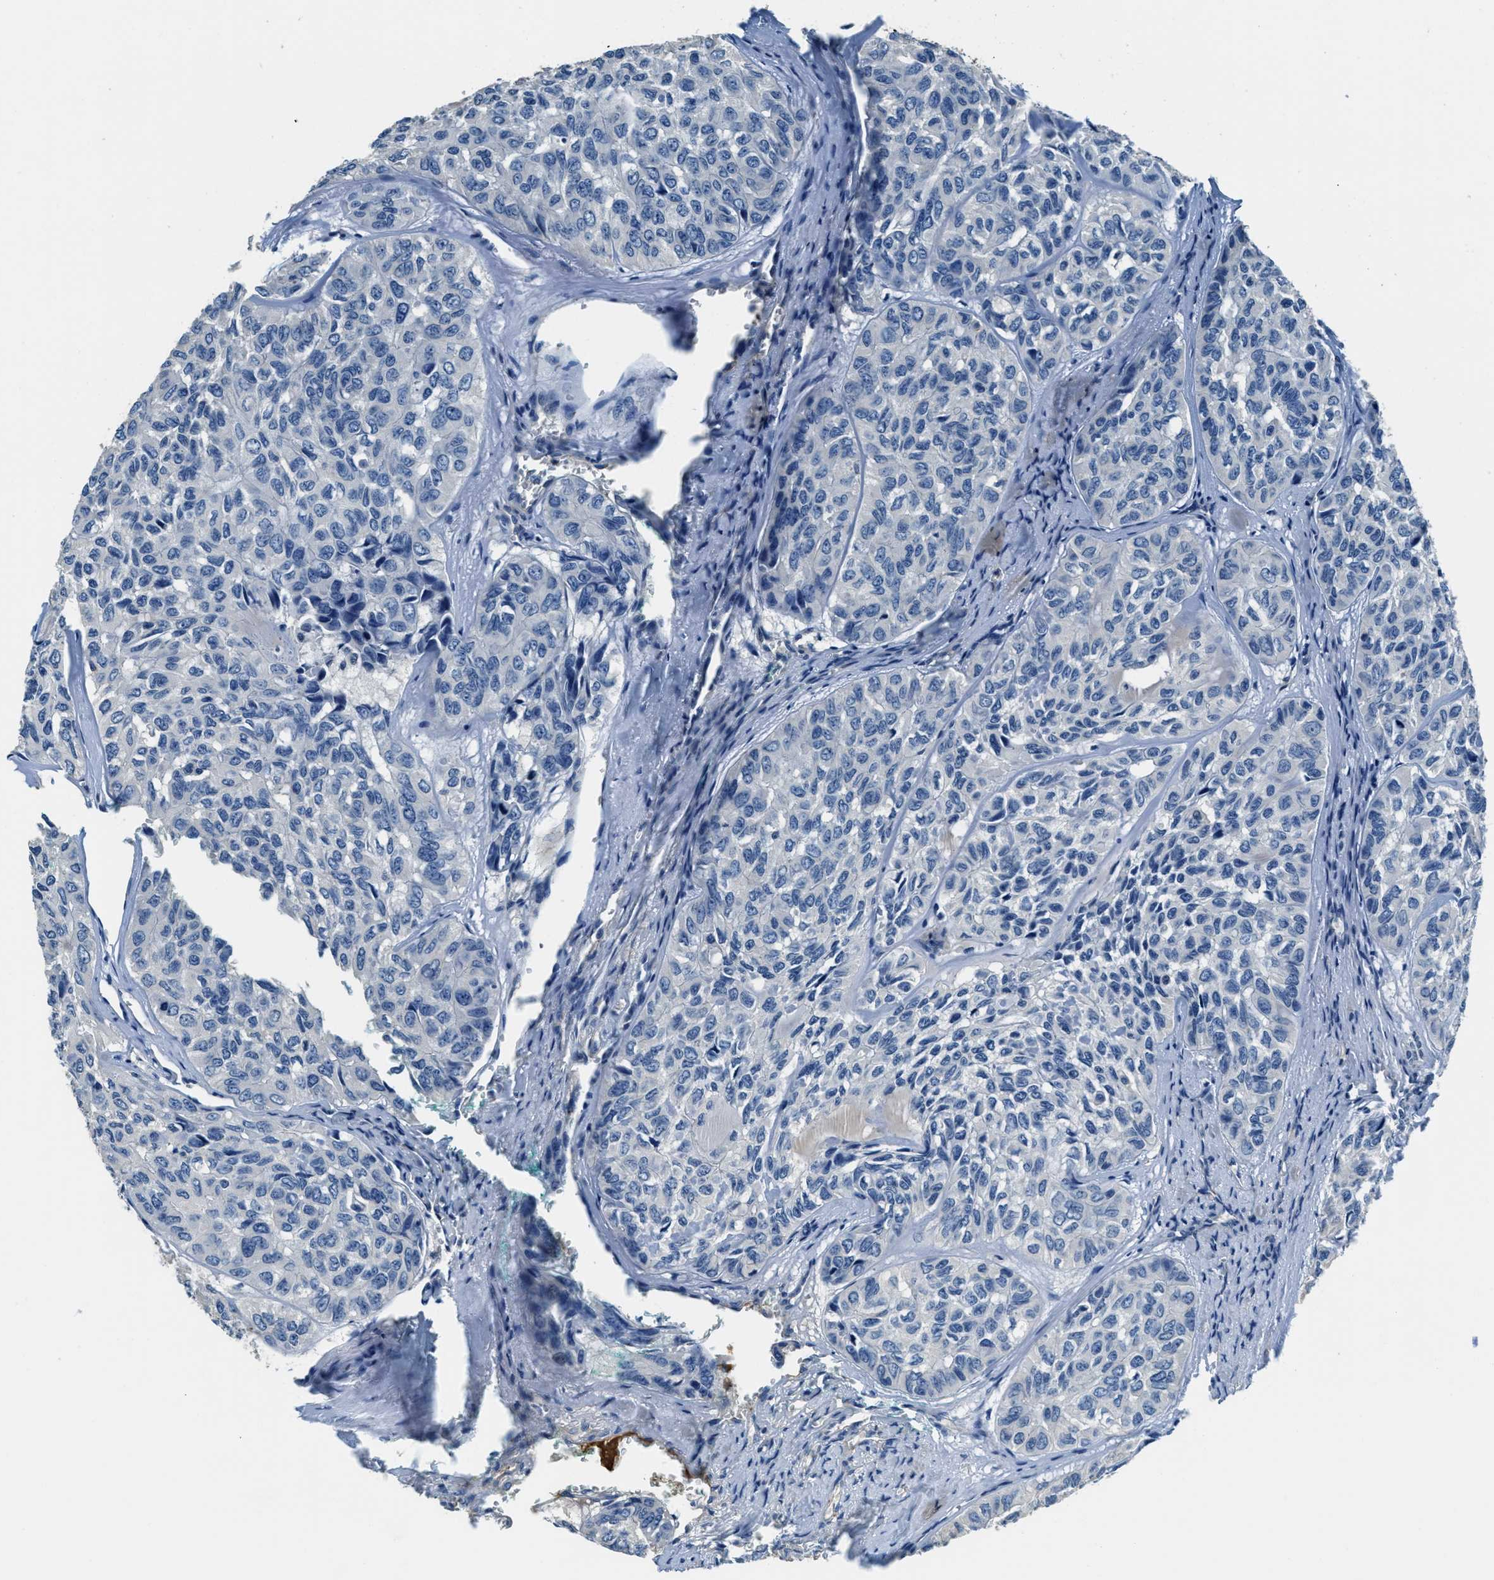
{"staining": {"intensity": "negative", "quantity": "none", "location": "none"}, "tissue": "head and neck cancer", "cell_type": "Tumor cells", "image_type": "cancer", "snomed": [{"axis": "morphology", "description": "Adenocarcinoma, NOS"}, {"axis": "topography", "description": "Salivary gland, NOS"}, {"axis": "topography", "description": "Head-Neck"}], "caption": "This is a photomicrograph of immunohistochemistry staining of adenocarcinoma (head and neck), which shows no positivity in tumor cells.", "gene": "TMEM186", "patient": {"sex": "female", "age": 76}}